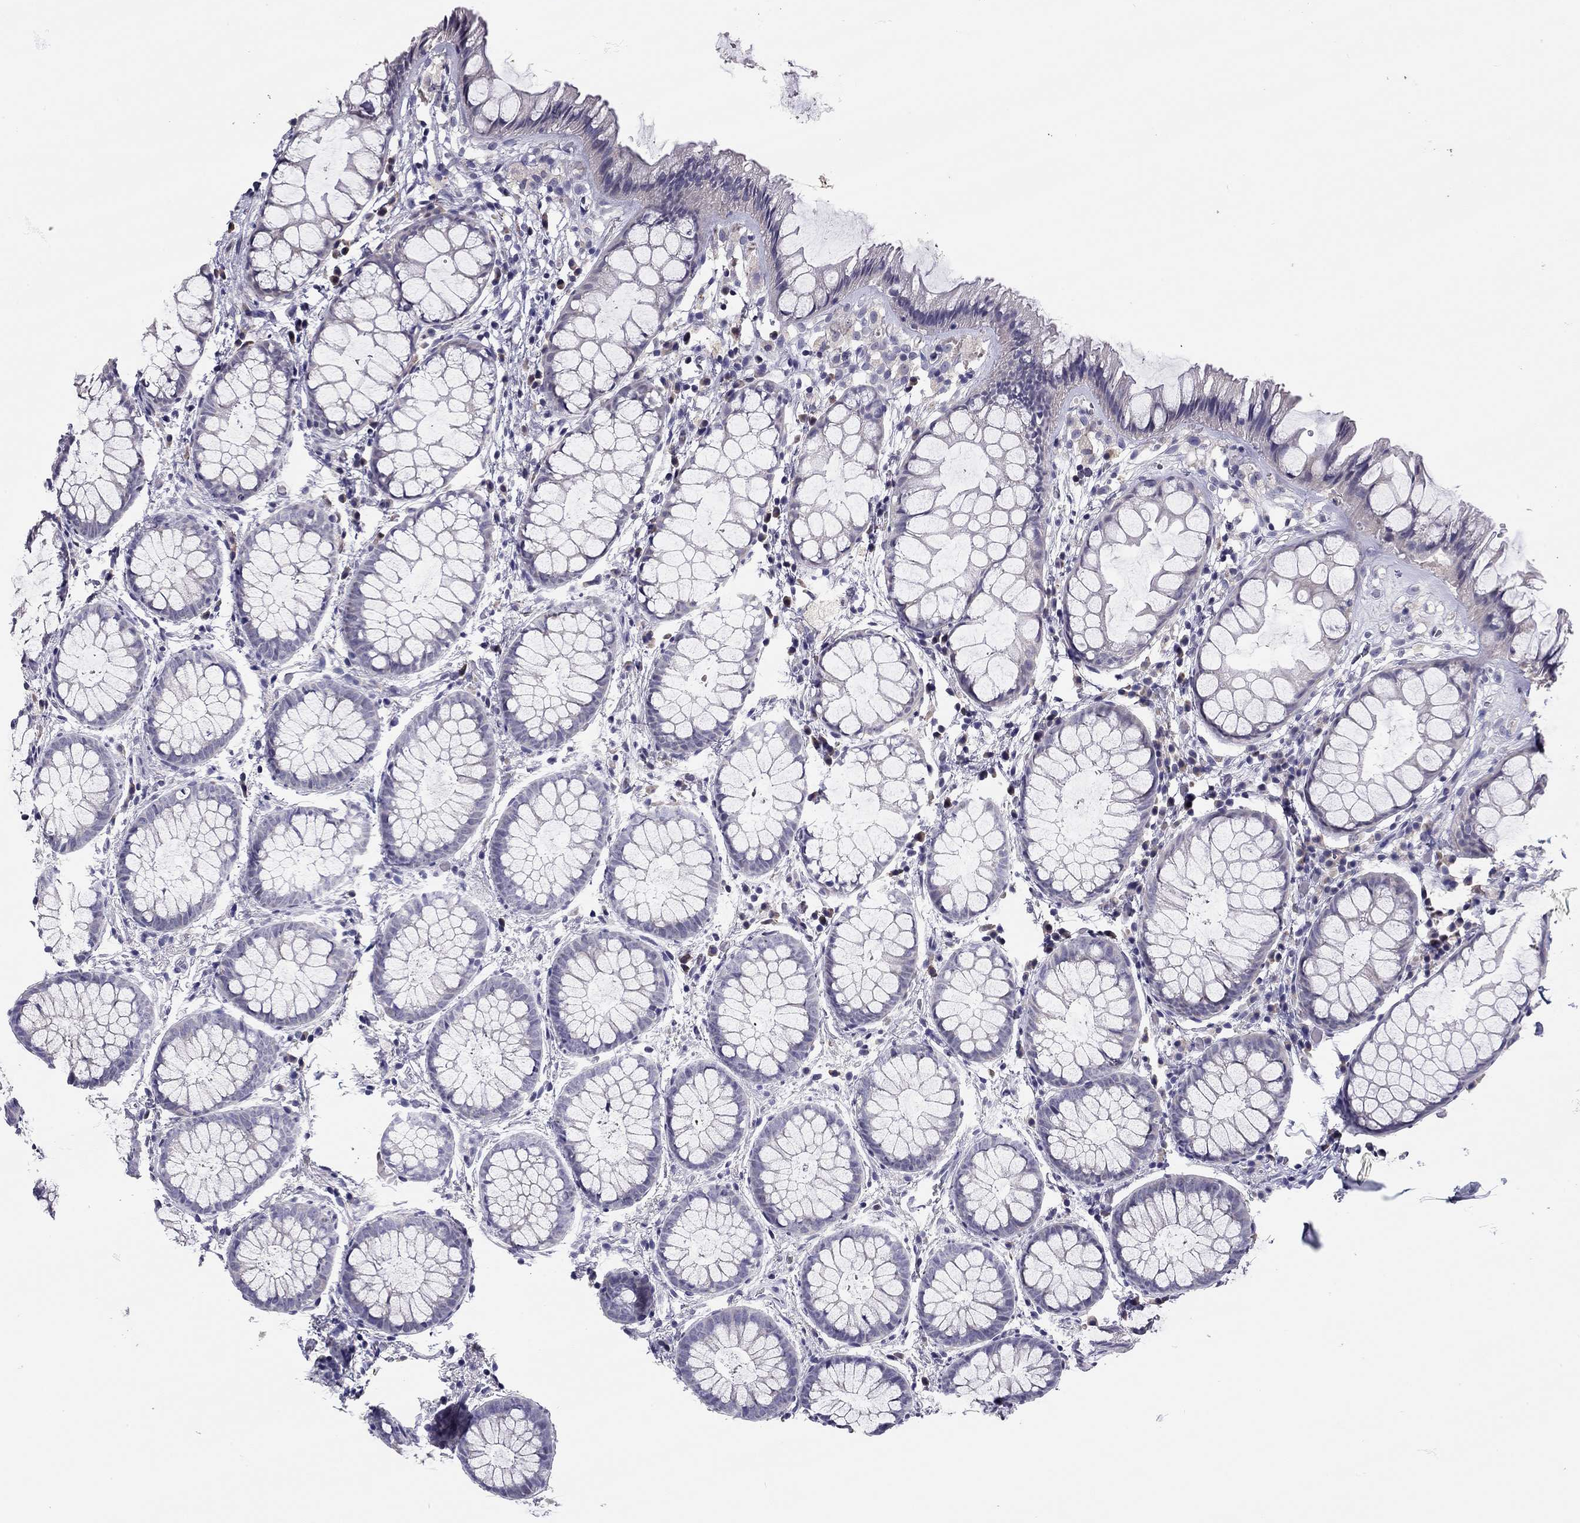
{"staining": {"intensity": "negative", "quantity": "none", "location": "none"}, "tissue": "rectum", "cell_type": "Glandular cells", "image_type": "normal", "snomed": [{"axis": "morphology", "description": "Normal tissue, NOS"}, {"axis": "topography", "description": "Rectum"}], "caption": "Image shows no significant protein positivity in glandular cells of benign rectum.", "gene": "SCARB1", "patient": {"sex": "female", "age": 62}}